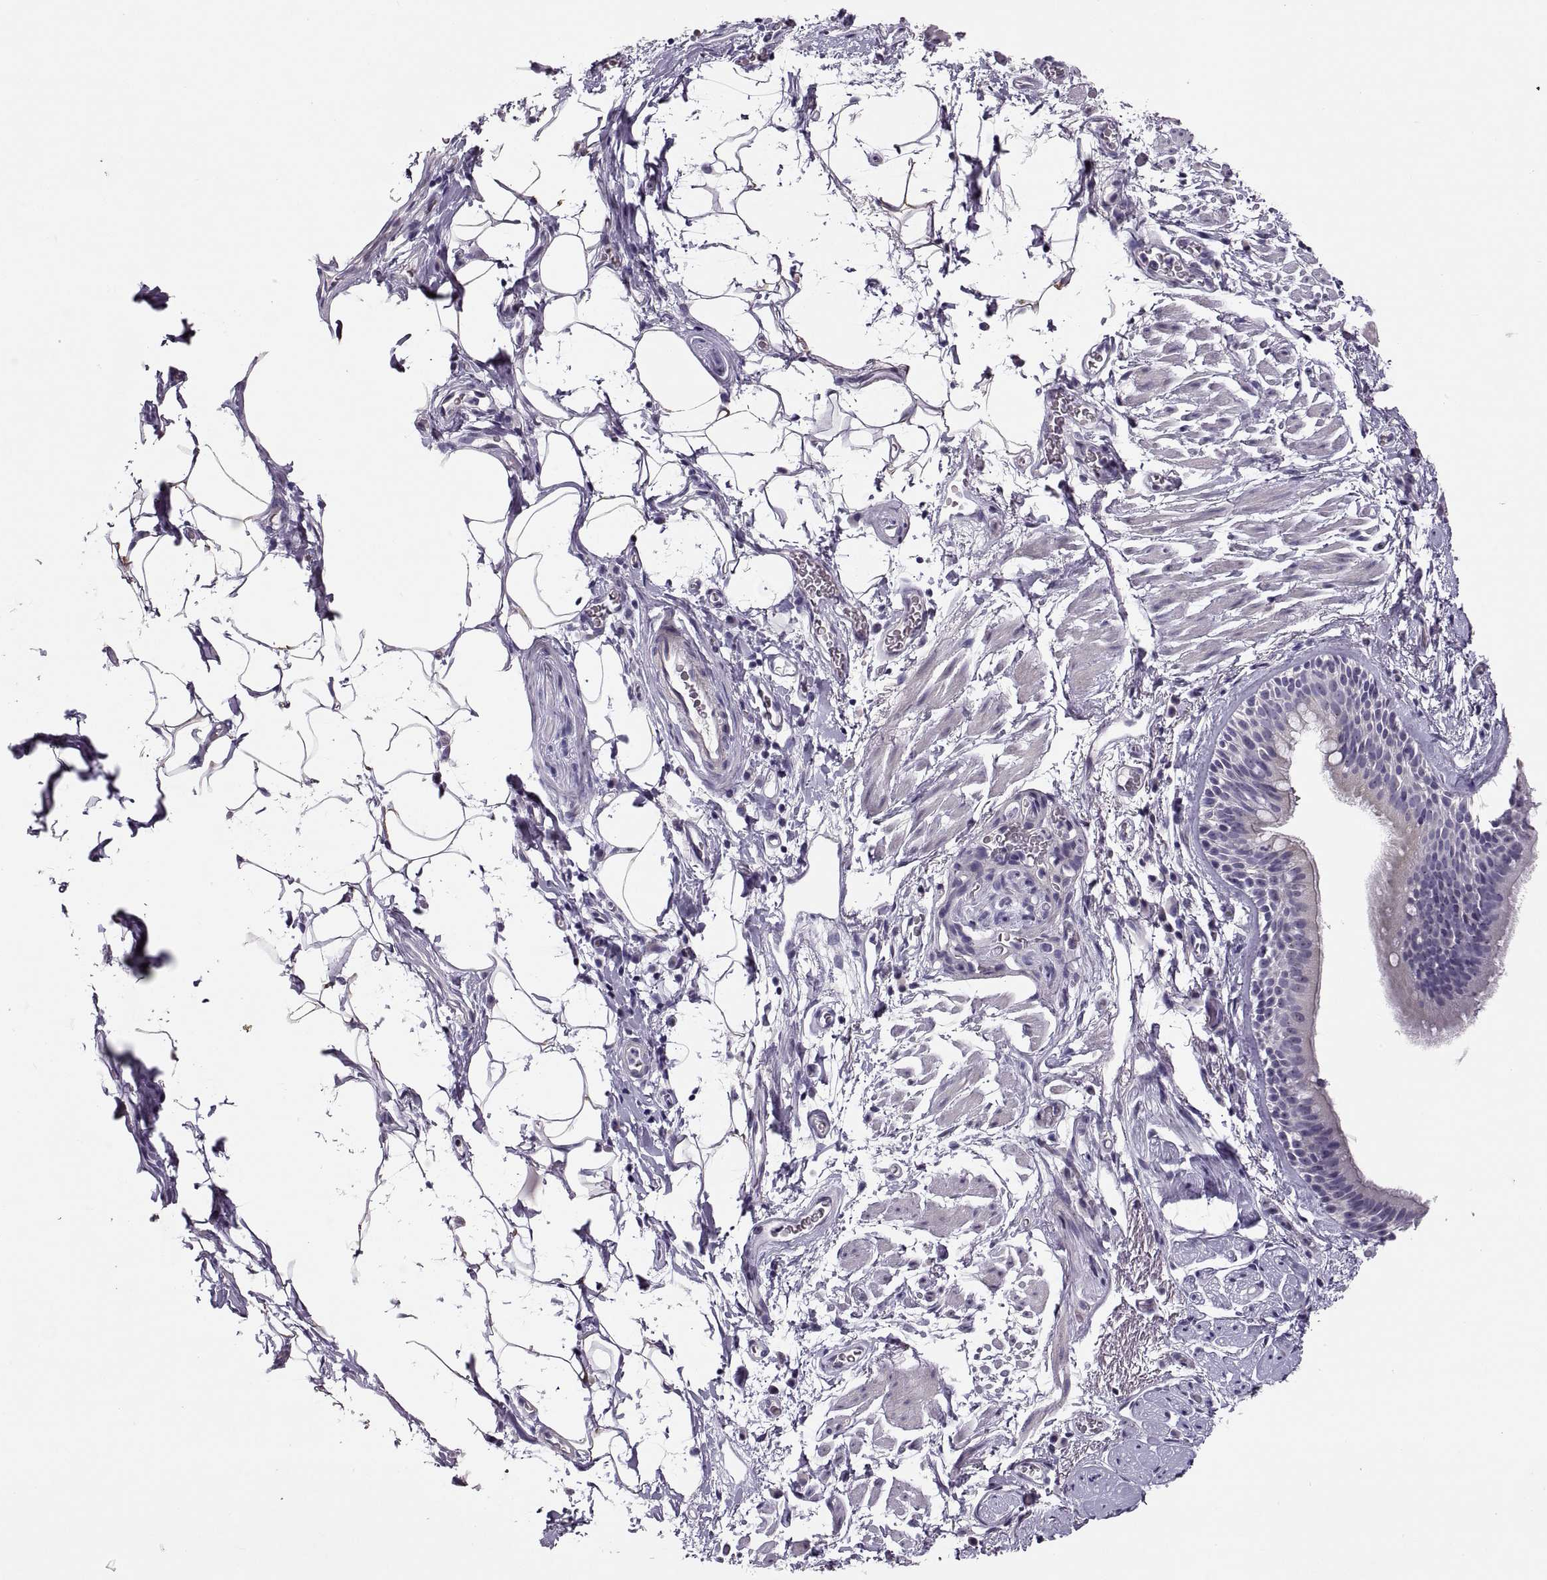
{"staining": {"intensity": "negative", "quantity": "none", "location": "none"}, "tissue": "bronchus", "cell_type": "Respiratory epithelial cells", "image_type": "normal", "snomed": [{"axis": "morphology", "description": "Normal tissue, NOS"}, {"axis": "topography", "description": "Cartilage tissue"}, {"axis": "topography", "description": "Bronchus"}], "caption": "A high-resolution histopathology image shows immunohistochemistry (IHC) staining of normal bronchus, which exhibits no significant positivity in respiratory epithelial cells.", "gene": "VSX2", "patient": {"sex": "male", "age": 58}}